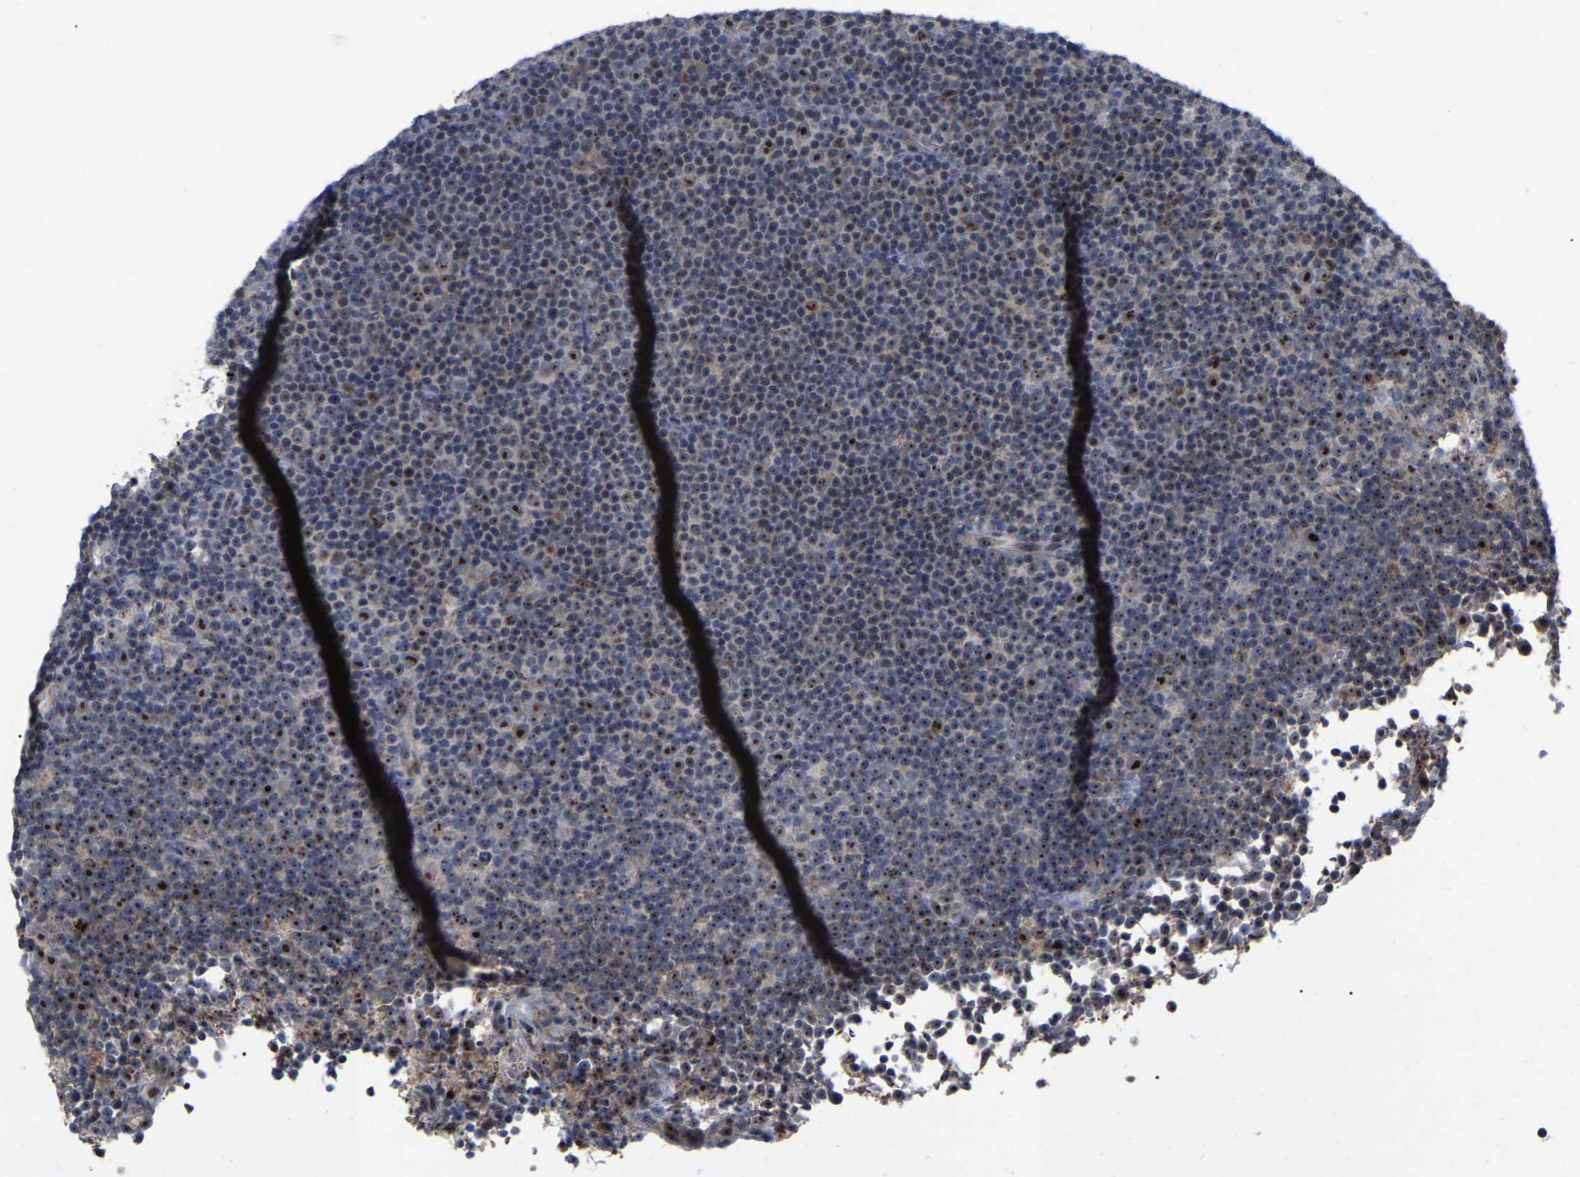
{"staining": {"intensity": "strong", "quantity": ">75%", "location": "nuclear"}, "tissue": "lymphoma", "cell_type": "Tumor cells", "image_type": "cancer", "snomed": [{"axis": "morphology", "description": "Malignant lymphoma, non-Hodgkin's type, Low grade"}, {"axis": "topography", "description": "Lymph node"}], "caption": "A micrograph of human malignant lymphoma, non-Hodgkin's type (low-grade) stained for a protein shows strong nuclear brown staining in tumor cells.", "gene": "NOP53", "patient": {"sex": "female", "age": 67}}